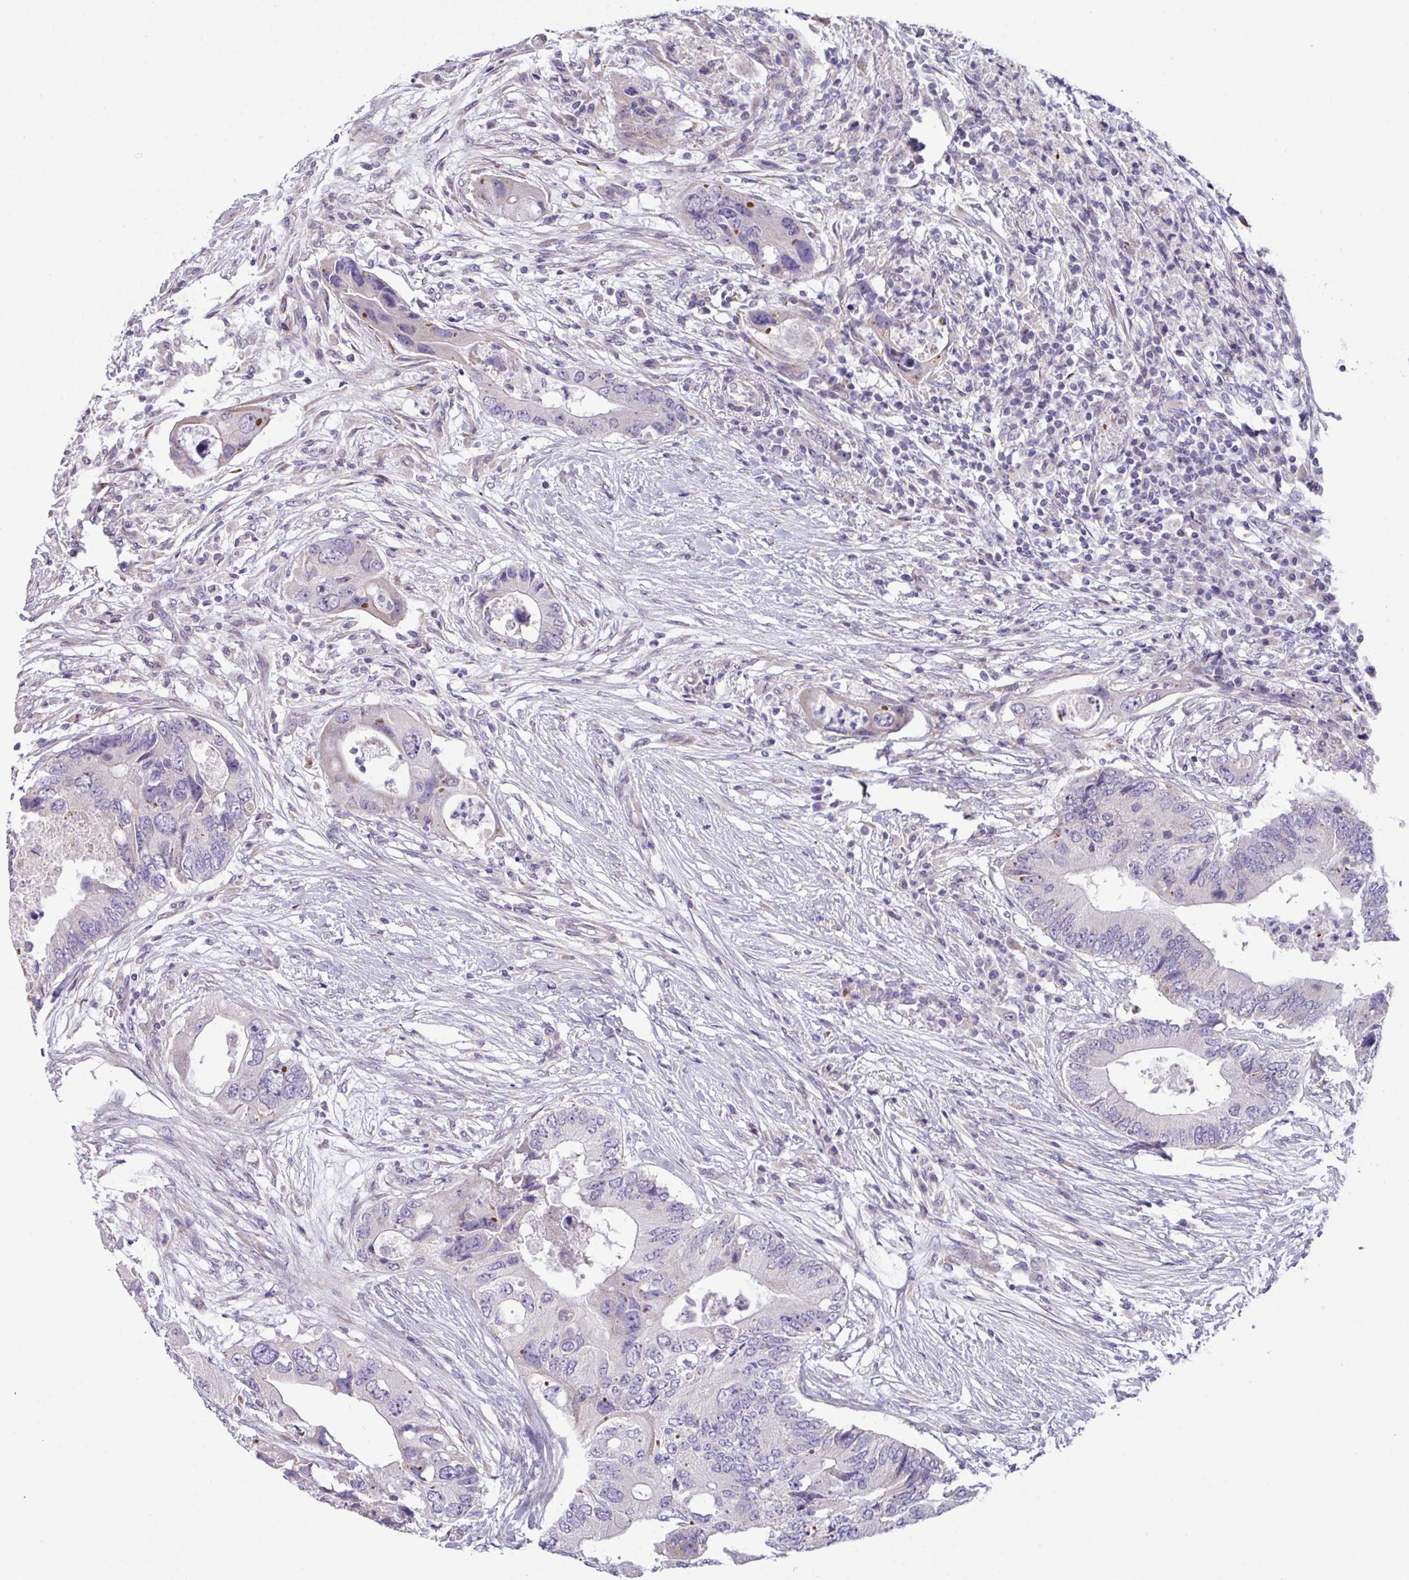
{"staining": {"intensity": "negative", "quantity": "none", "location": "none"}, "tissue": "colorectal cancer", "cell_type": "Tumor cells", "image_type": "cancer", "snomed": [{"axis": "morphology", "description": "Adenocarcinoma, NOS"}, {"axis": "topography", "description": "Colon"}], "caption": "A high-resolution image shows immunohistochemistry staining of colorectal adenocarcinoma, which displays no significant expression in tumor cells.", "gene": "IRGC", "patient": {"sex": "male", "age": 71}}